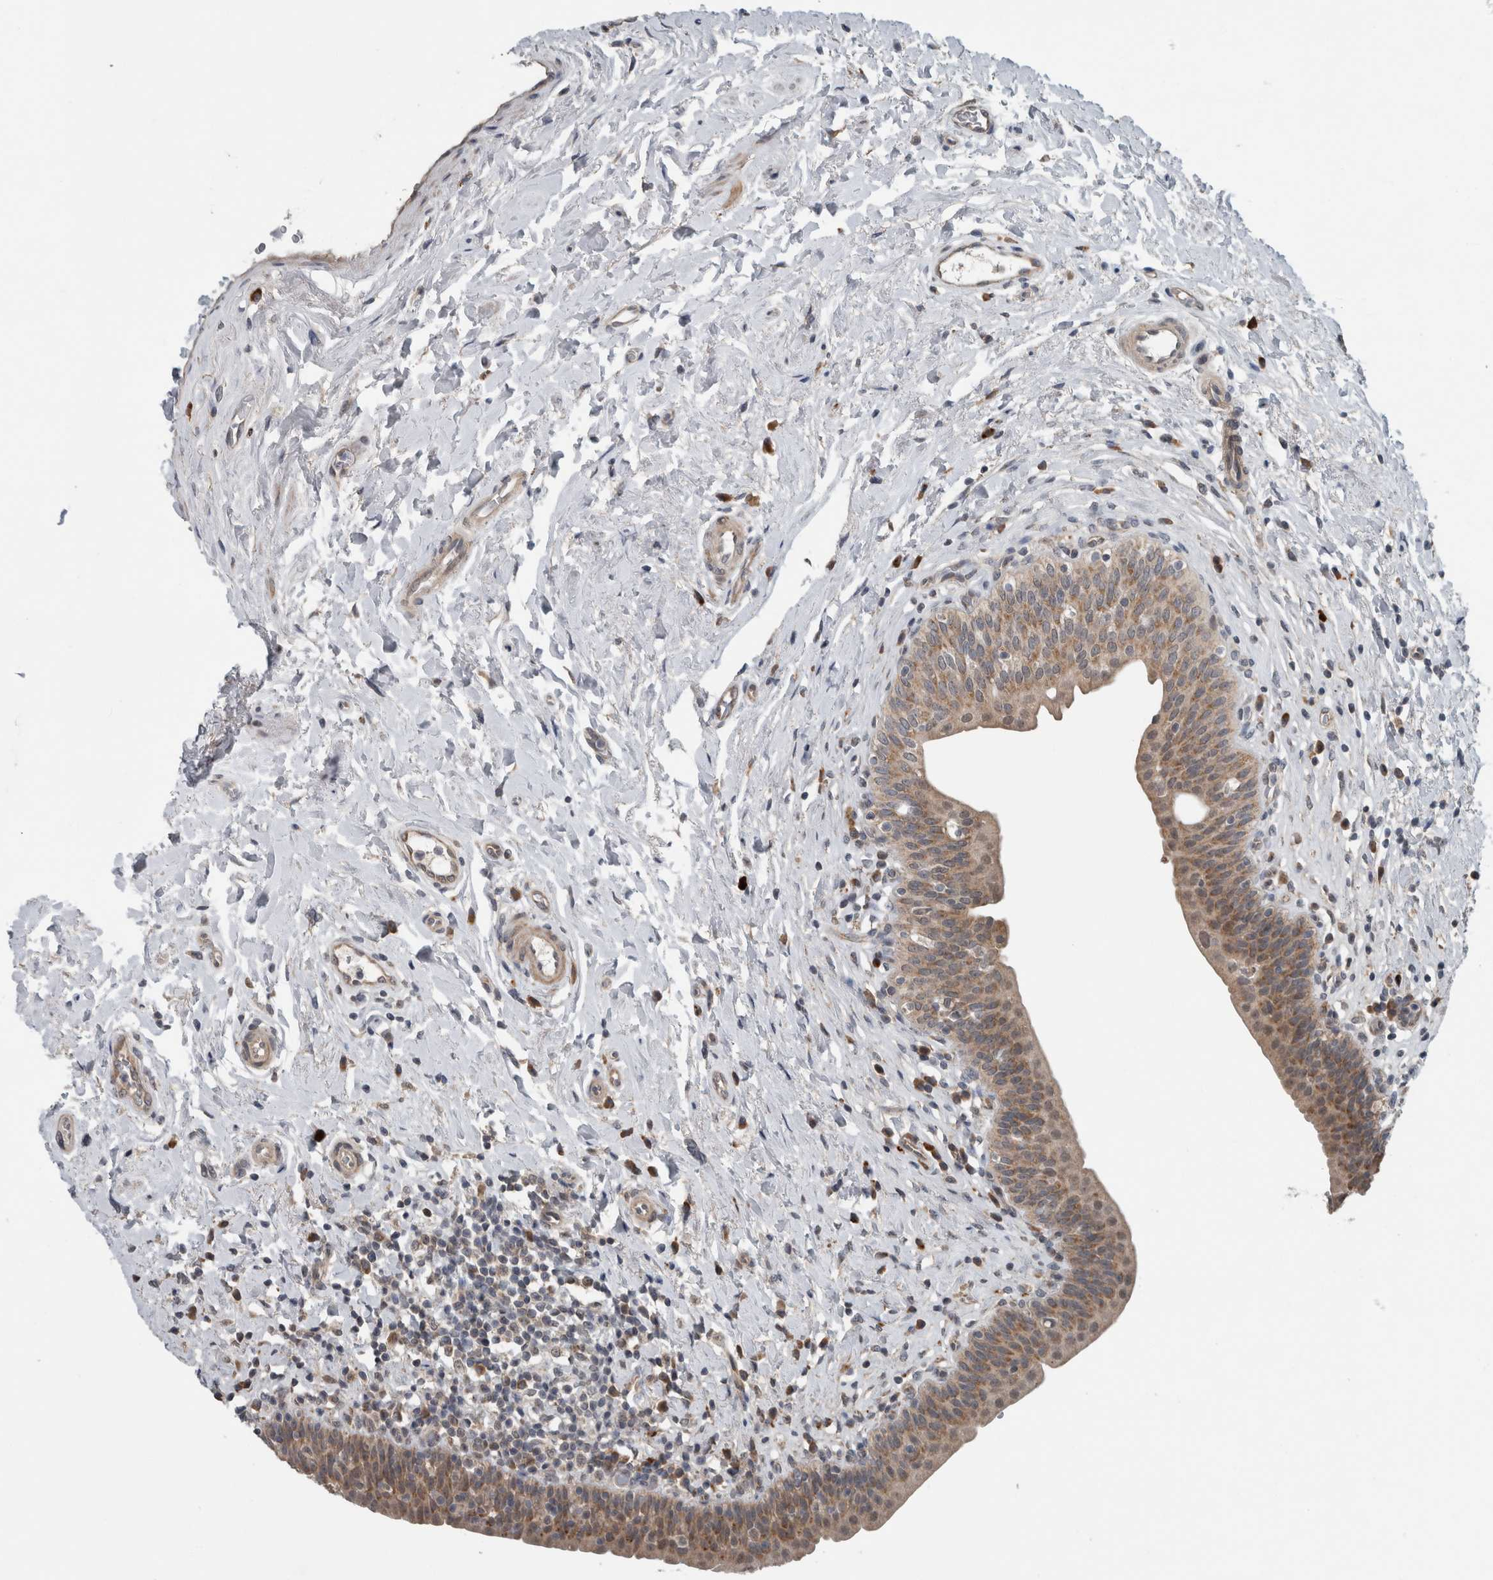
{"staining": {"intensity": "moderate", "quantity": ">75%", "location": "cytoplasmic/membranous"}, "tissue": "urinary bladder", "cell_type": "Urothelial cells", "image_type": "normal", "snomed": [{"axis": "morphology", "description": "Normal tissue, NOS"}, {"axis": "topography", "description": "Urinary bladder"}], "caption": "Urothelial cells display medium levels of moderate cytoplasmic/membranous staining in about >75% of cells in benign human urinary bladder. (Stains: DAB in brown, nuclei in blue, Microscopy: brightfield microscopy at high magnification).", "gene": "GBA2", "patient": {"sex": "male", "age": 83}}